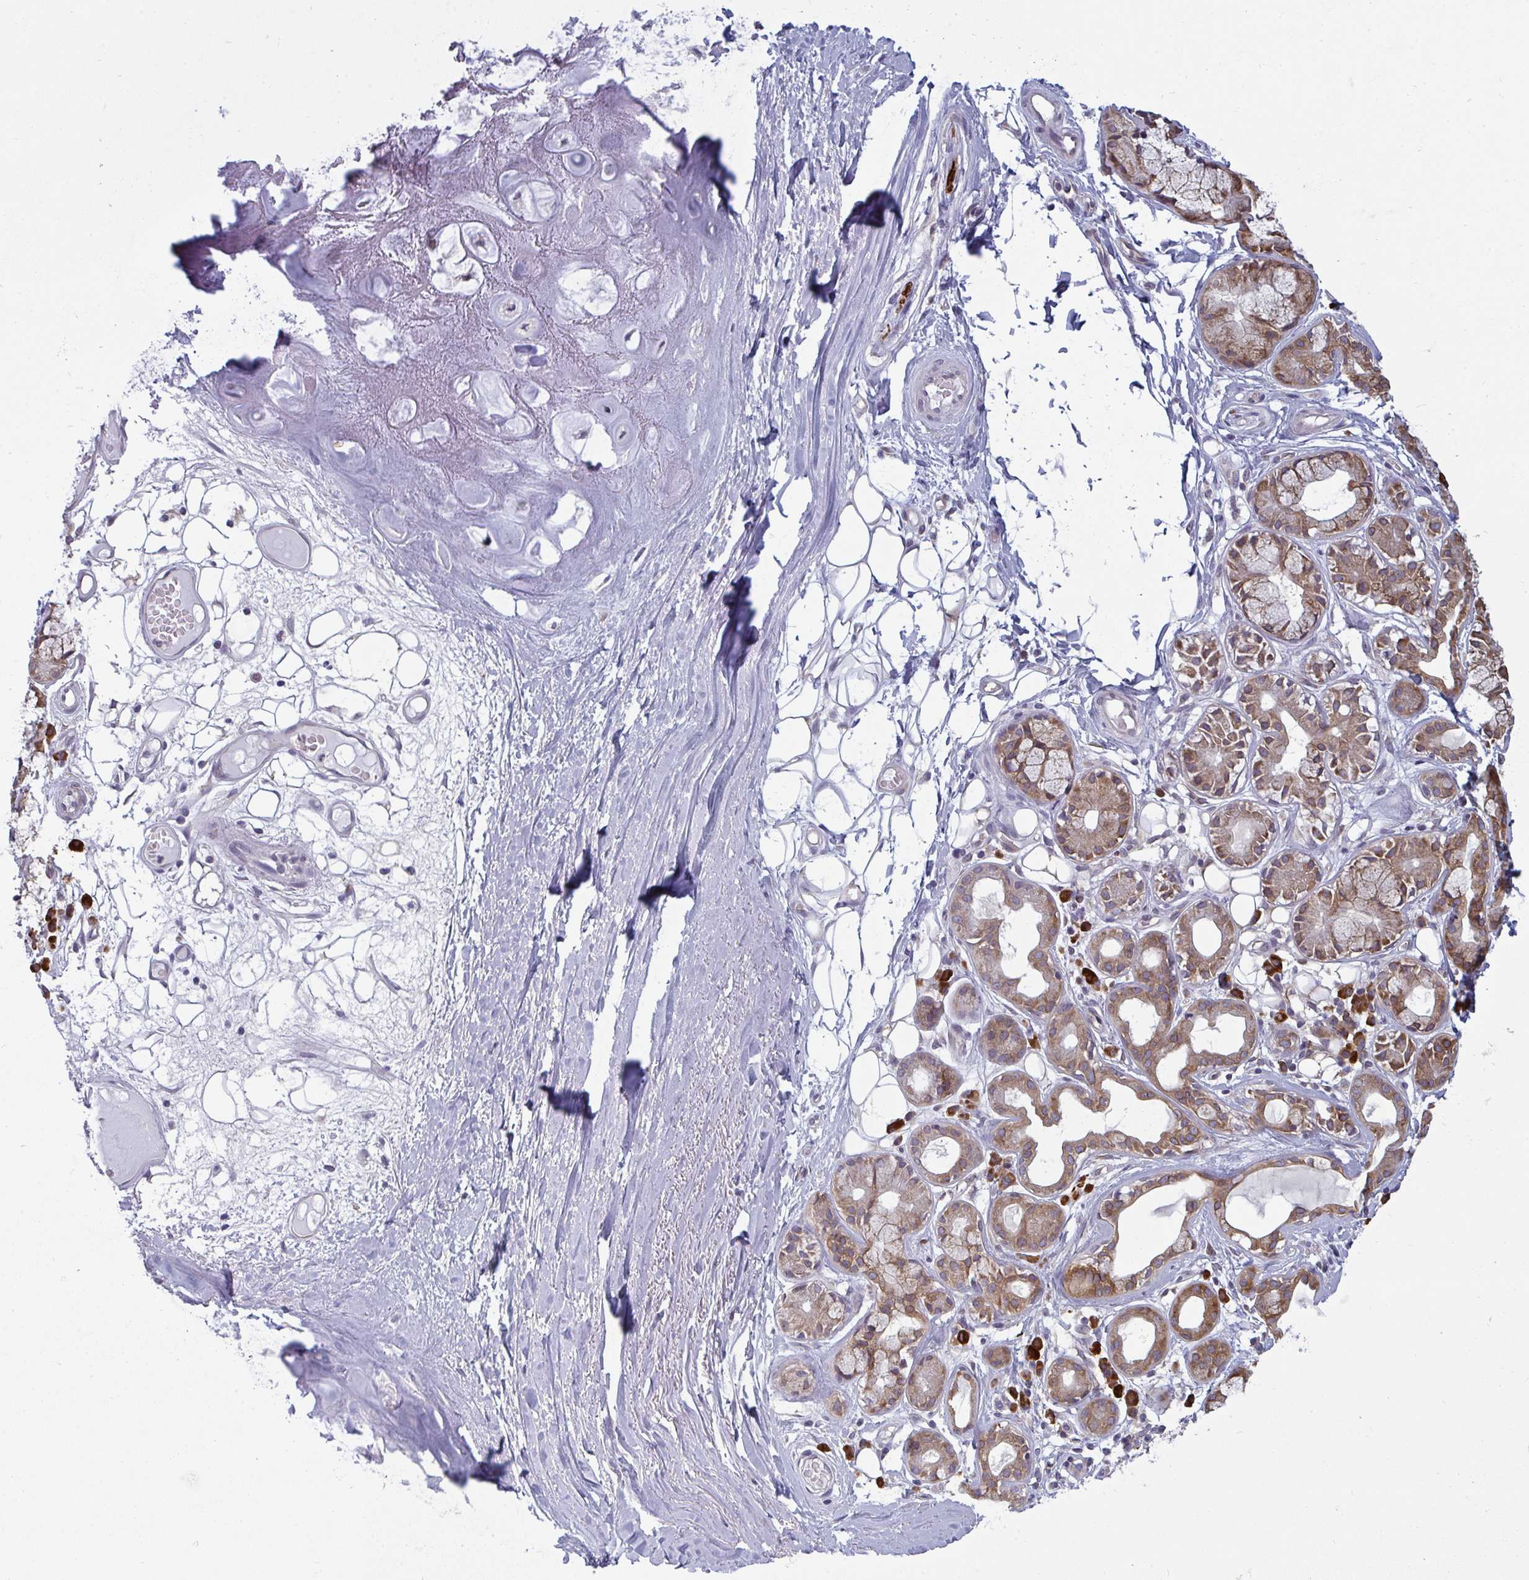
{"staining": {"intensity": "negative", "quantity": "none", "location": "none"}, "tissue": "adipose tissue", "cell_type": "Adipocytes", "image_type": "normal", "snomed": [{"axis": "morphology", "description": "Normal tissue, NOS"}, {"axis": "topography", "description": "Lymph node"}, {"axis": "topography", "description": "Cartilage tissue"}, {"axis": "topography", "description": "Nasopharynx"}], "caption": "This is a image of immunohistochemistry staining of benign adipose tissue, which shows no positivity in adipocytes. The staining is performed using DAB (3,3'-diaminobenzidine) brown chromogen with nuclei counter-stained in using hematoxylin.", "gene": "LYSMD4", "patient": {"sex": "male", "age": 63}}